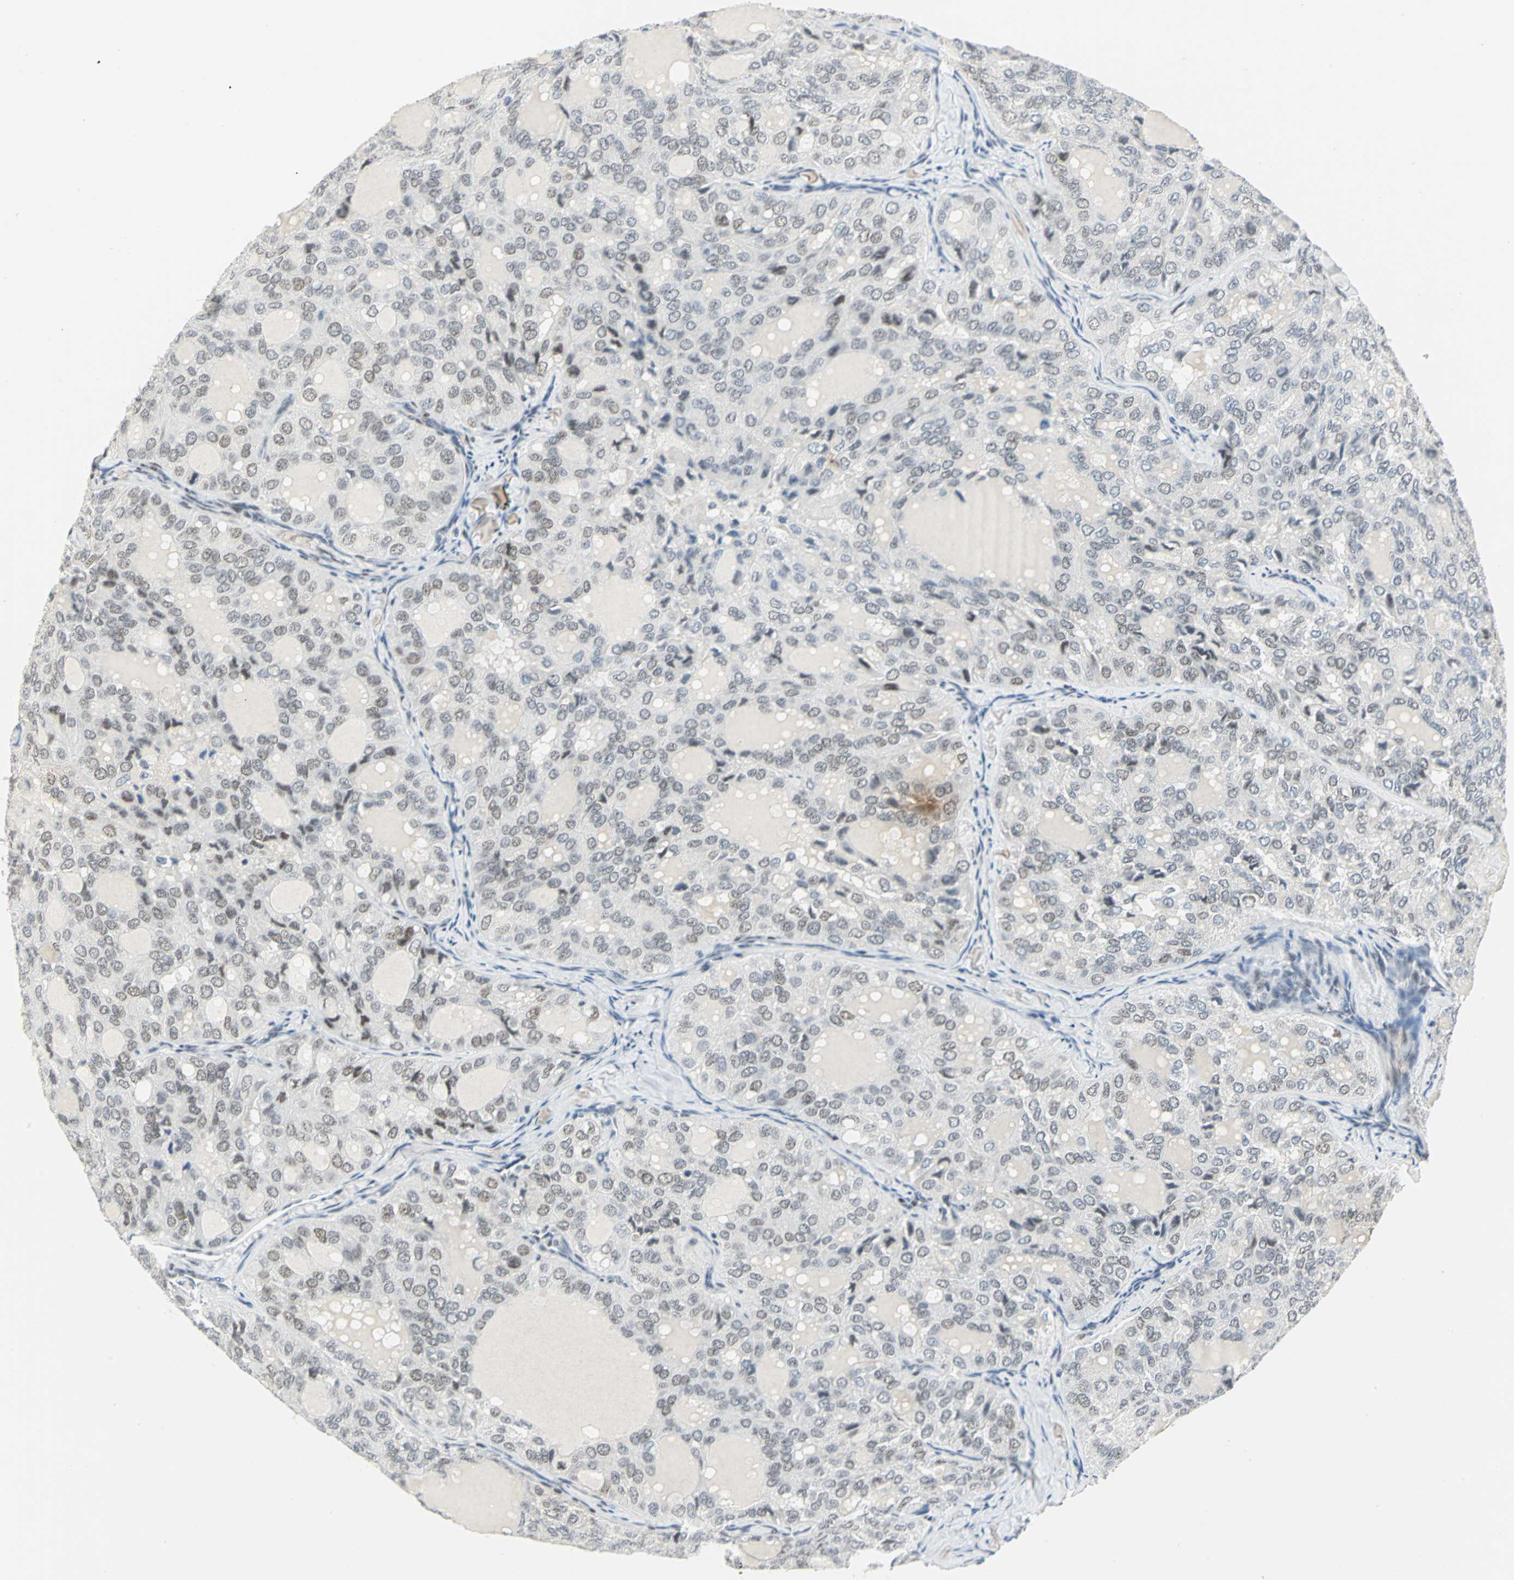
{"staining": {"intensity": "weak", "quantity": "<25%", "location": "nuclear"}, "tissue": "thyroid cancer", "cell_type": "Tumor cells", "image_type": "cancer", "snomed": [{"axis": "morphology", "description": "Follicular adenoma carcinoma, NOS"}, {"axis": "topography", "description": "Thyroid gland"}], "caption": "Immunohistochemistry of thyroid follicular adenoma carcinoma exhibits no positivity in tumor cells.", "gene": "MEIS2", "patient": {"sex": "male", "age": 75}}